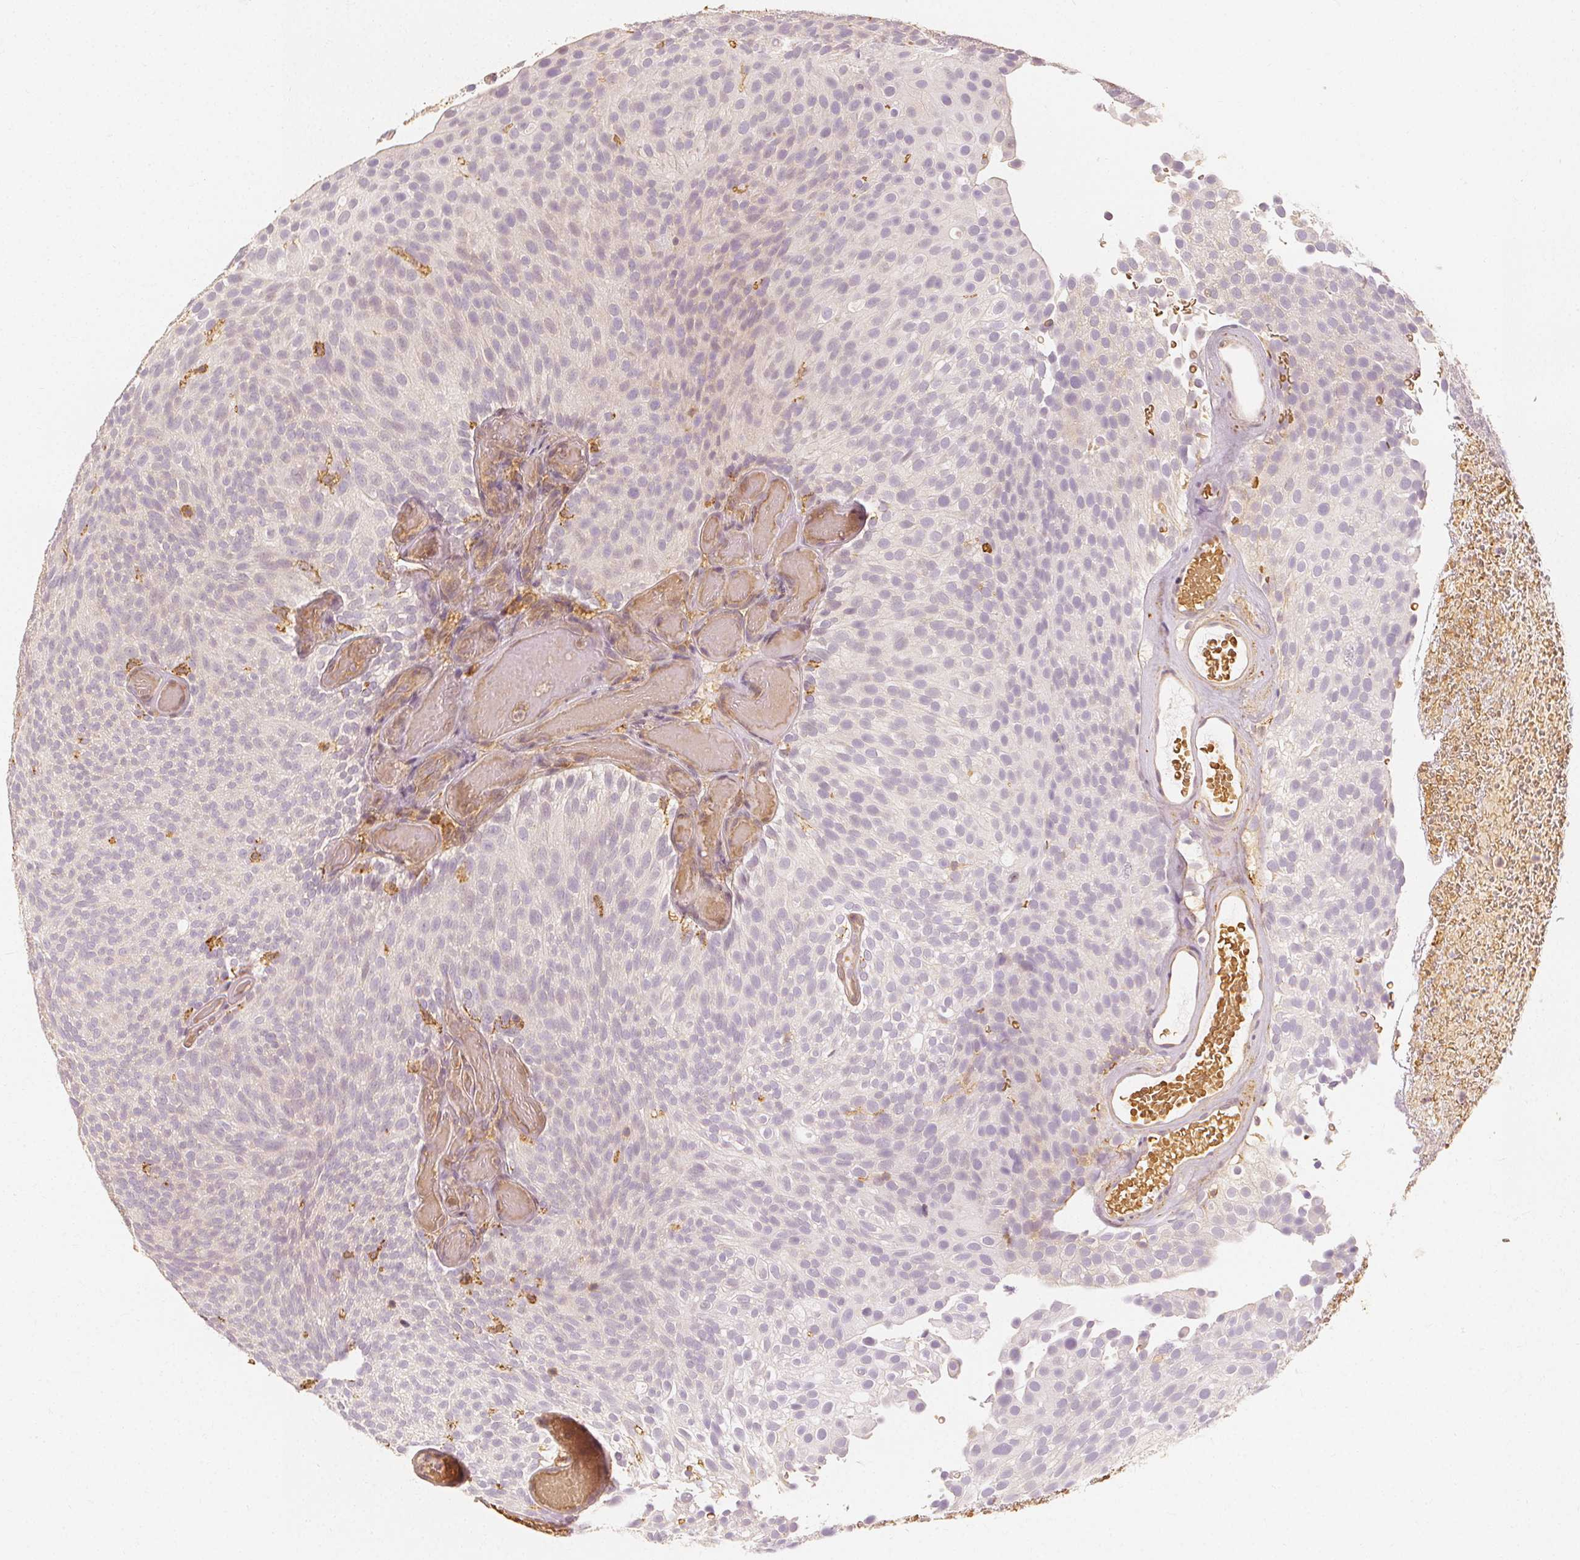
{"staining": {"intensity": "negative", "quantity": "none", "location": "none"}, "tissue": "urothelial cancer", "cell_type": "Tumor cells", "image_type": "cancer", "snomed": [{"axis": "morphology", "description": "Urothelial carcinoma, Low grade"}, {"axis": "topography", "description": "Urinary bladder"}], "caption": "Immunohistochemical staining of urothelial cancer exhibits no significant expression in tumor cells.", "gene": "ARHGAP26", "patient": {"sex": "male", "age": 78}}